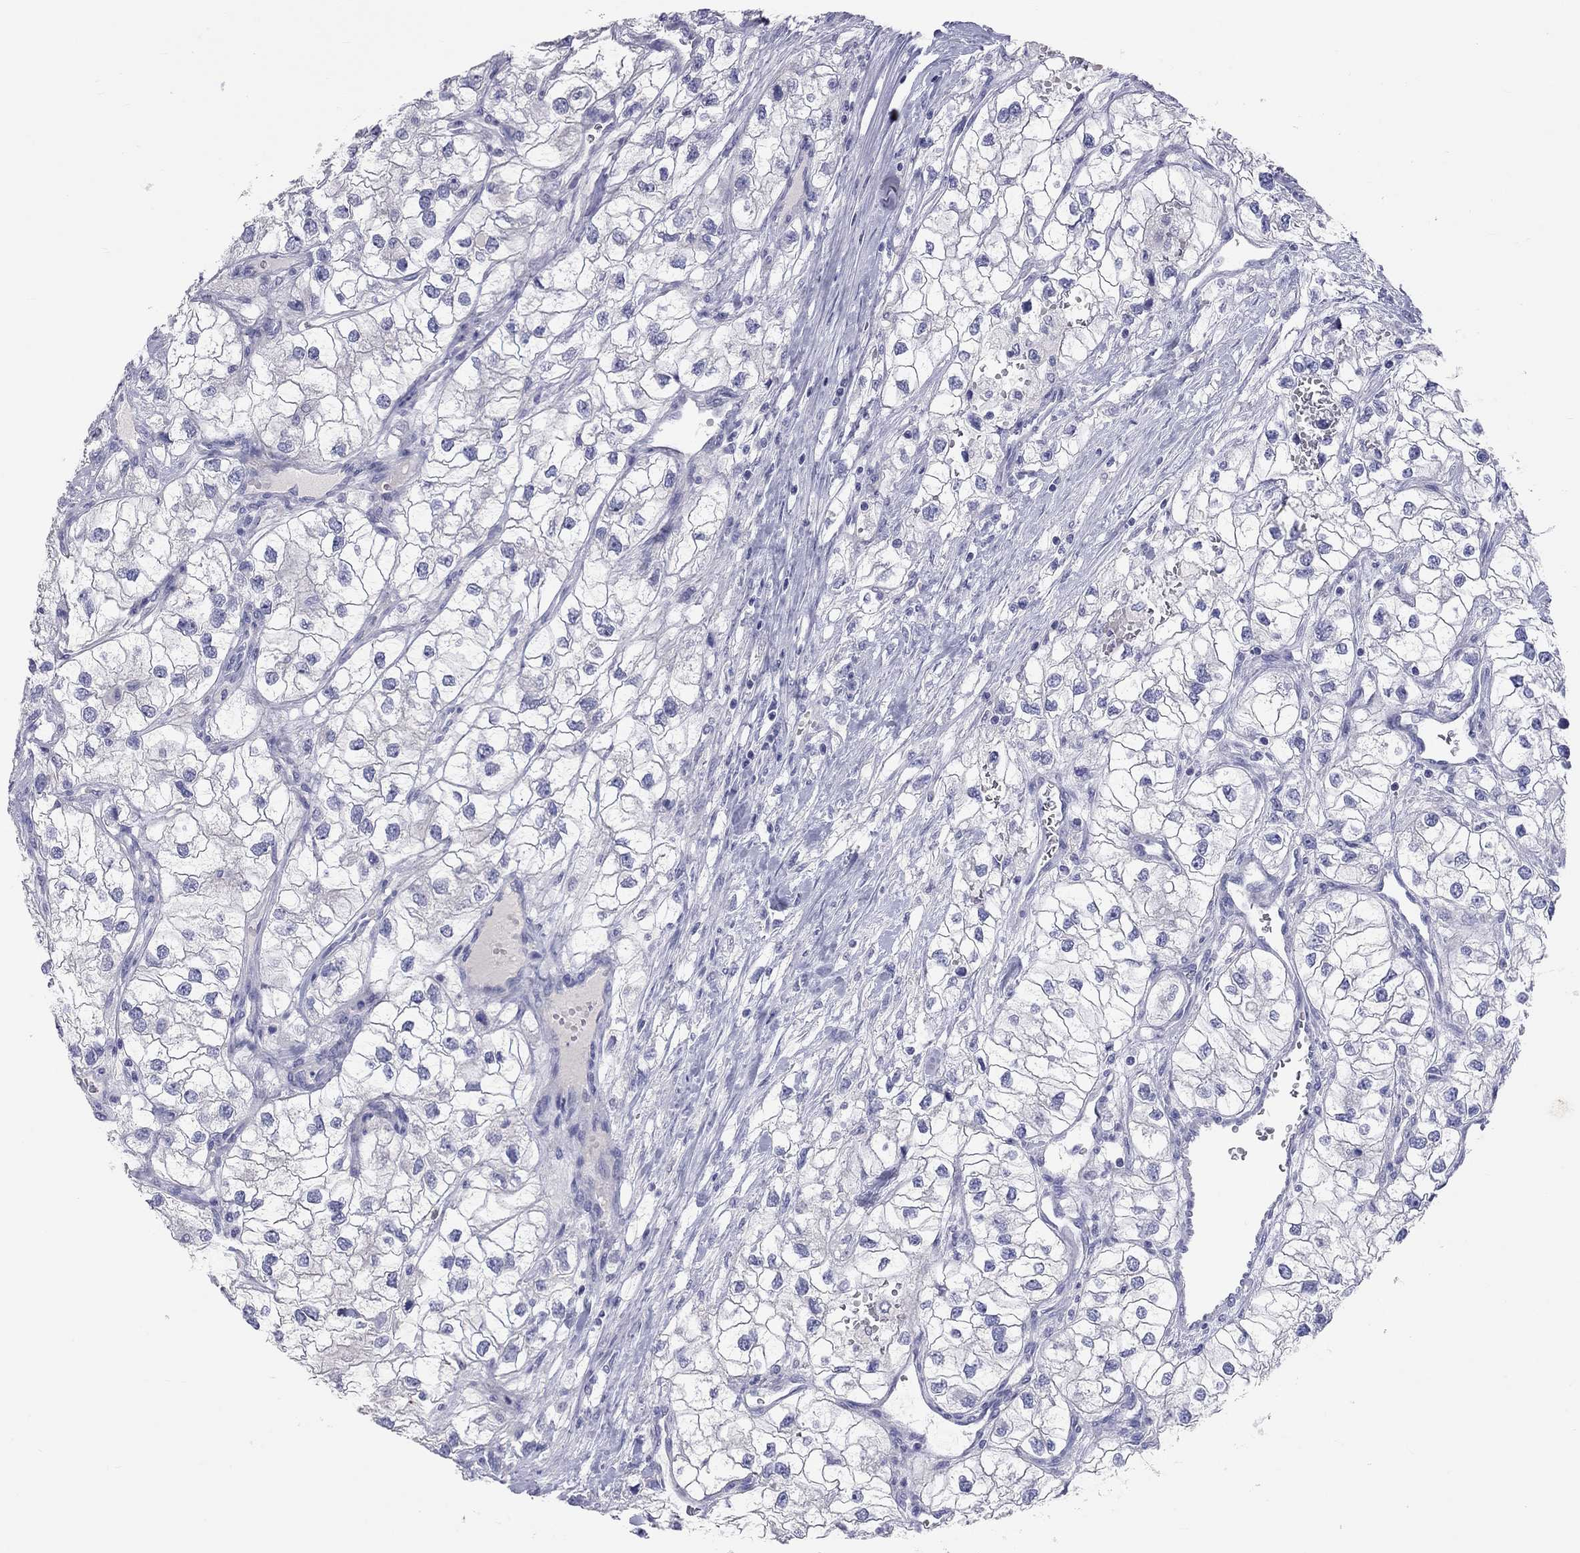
{"staining": {"intensity": "negative", "quantity": "none", "location": "none"}, "tissue": "renal cancer", "cell_type": "Tumor cells", "image_type": "cancer", "snomed": [{"axis": "morphology", "description": "Adenocarcinoma, NOS"}, {"axis": "topography", "description": "Kidney"}], "caption": "Tumor cells are negative for protein expression in human renal adenocarcinoma.", "gene": "PCDHGC5", "patient": {"sex": "male", "age": 59}}